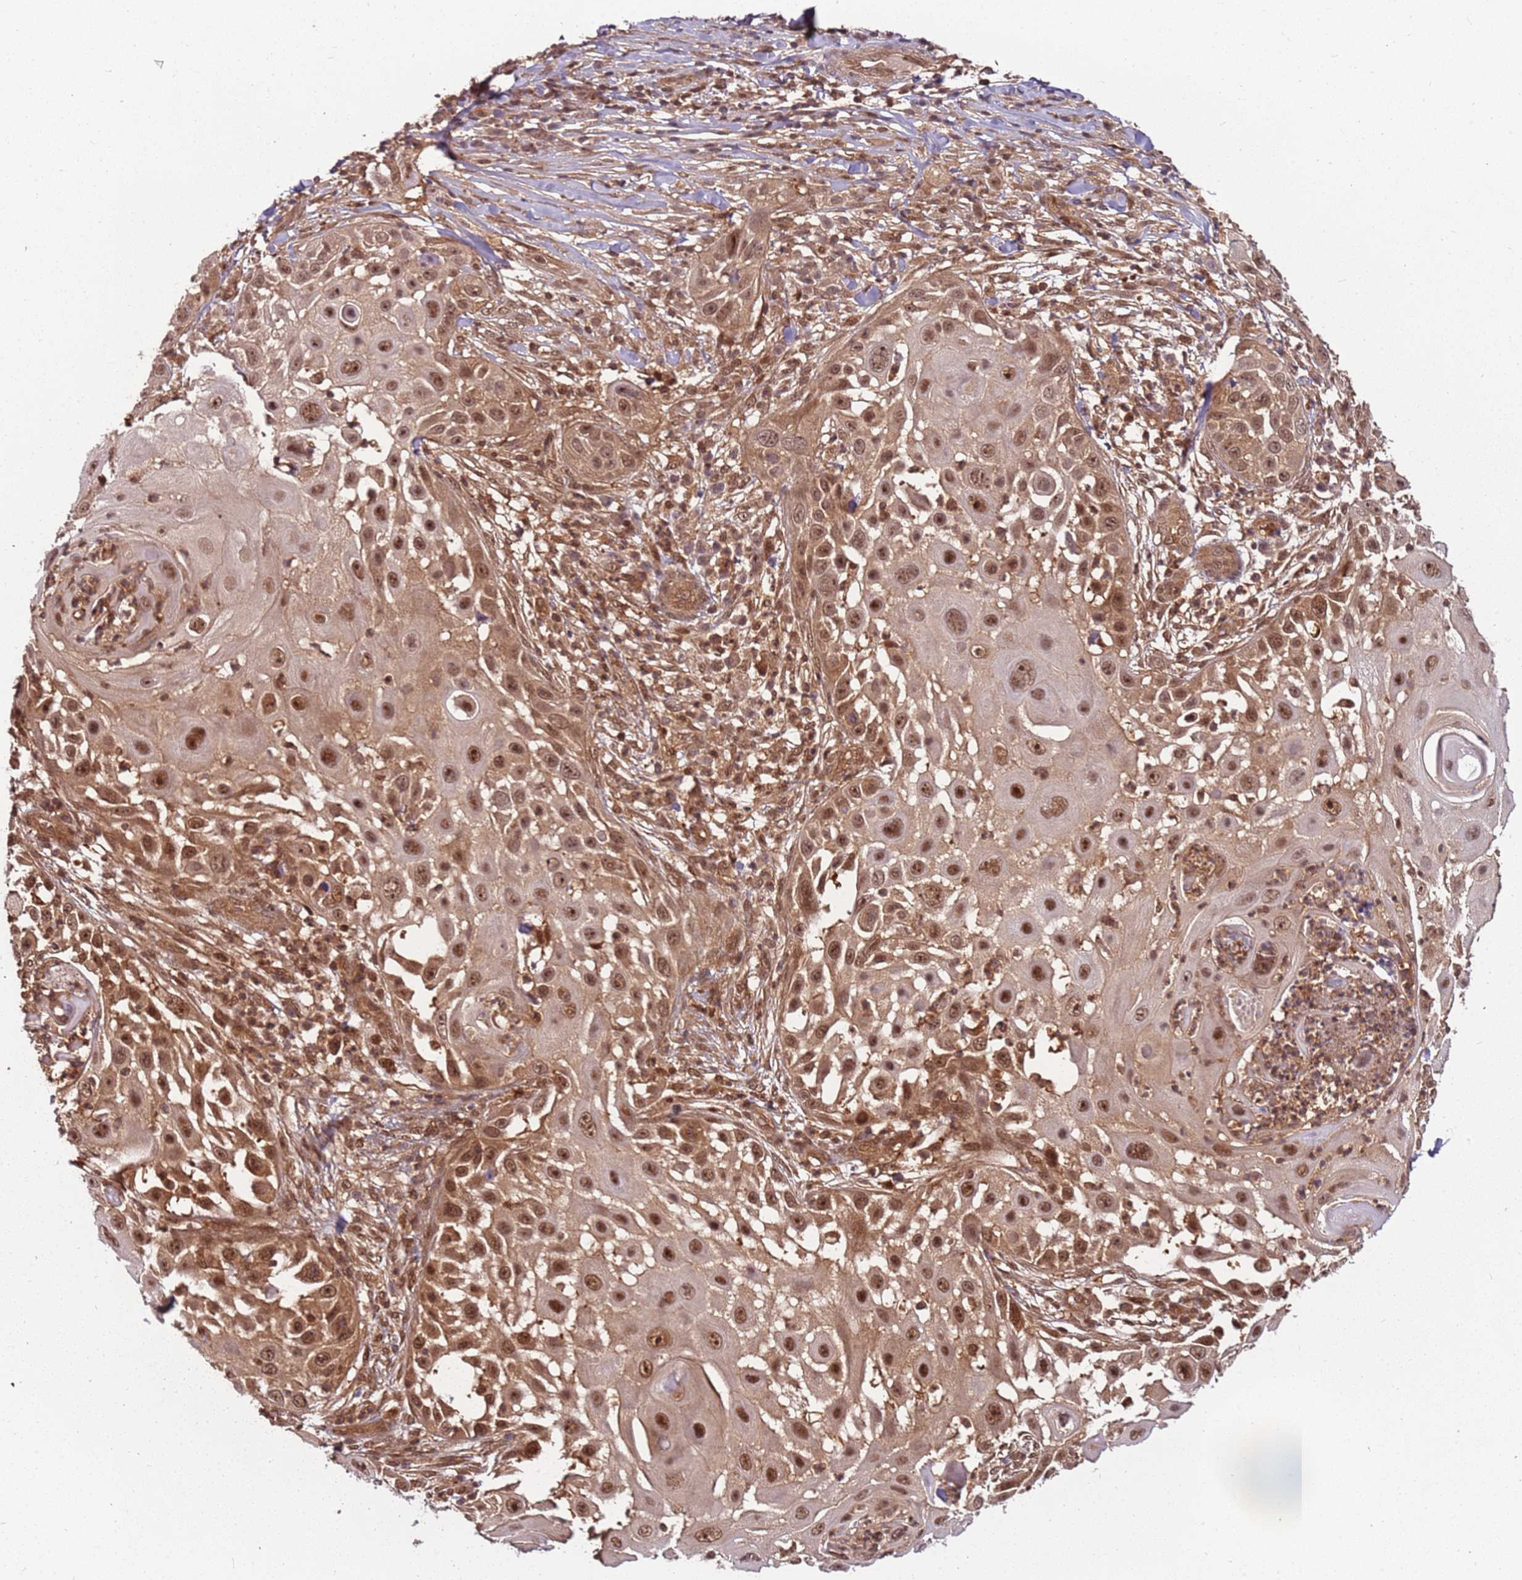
{"staining": {"intensity": "moderate", "quantity": ">75%", "location": "nuclear"}, "tissue": "skin cancer", "cell_type": "Tumor cells", "image_type": "cancer", "snomed": [{"axis": "morphology", "description": "Squamous cell carcinoma, NOS"}, {"axis": "topography", "description": "Skin"}], "caption": "Tumor cells demonstrate moderate nuclear staining in about >75% of cells in skin cancer. (Stains: DAB in brown, nuclei in blue, Microscopy: brightfield microscopy at high magnification).", "gene": "PGLS", "patient": {"sex": "female", "age": 44}}